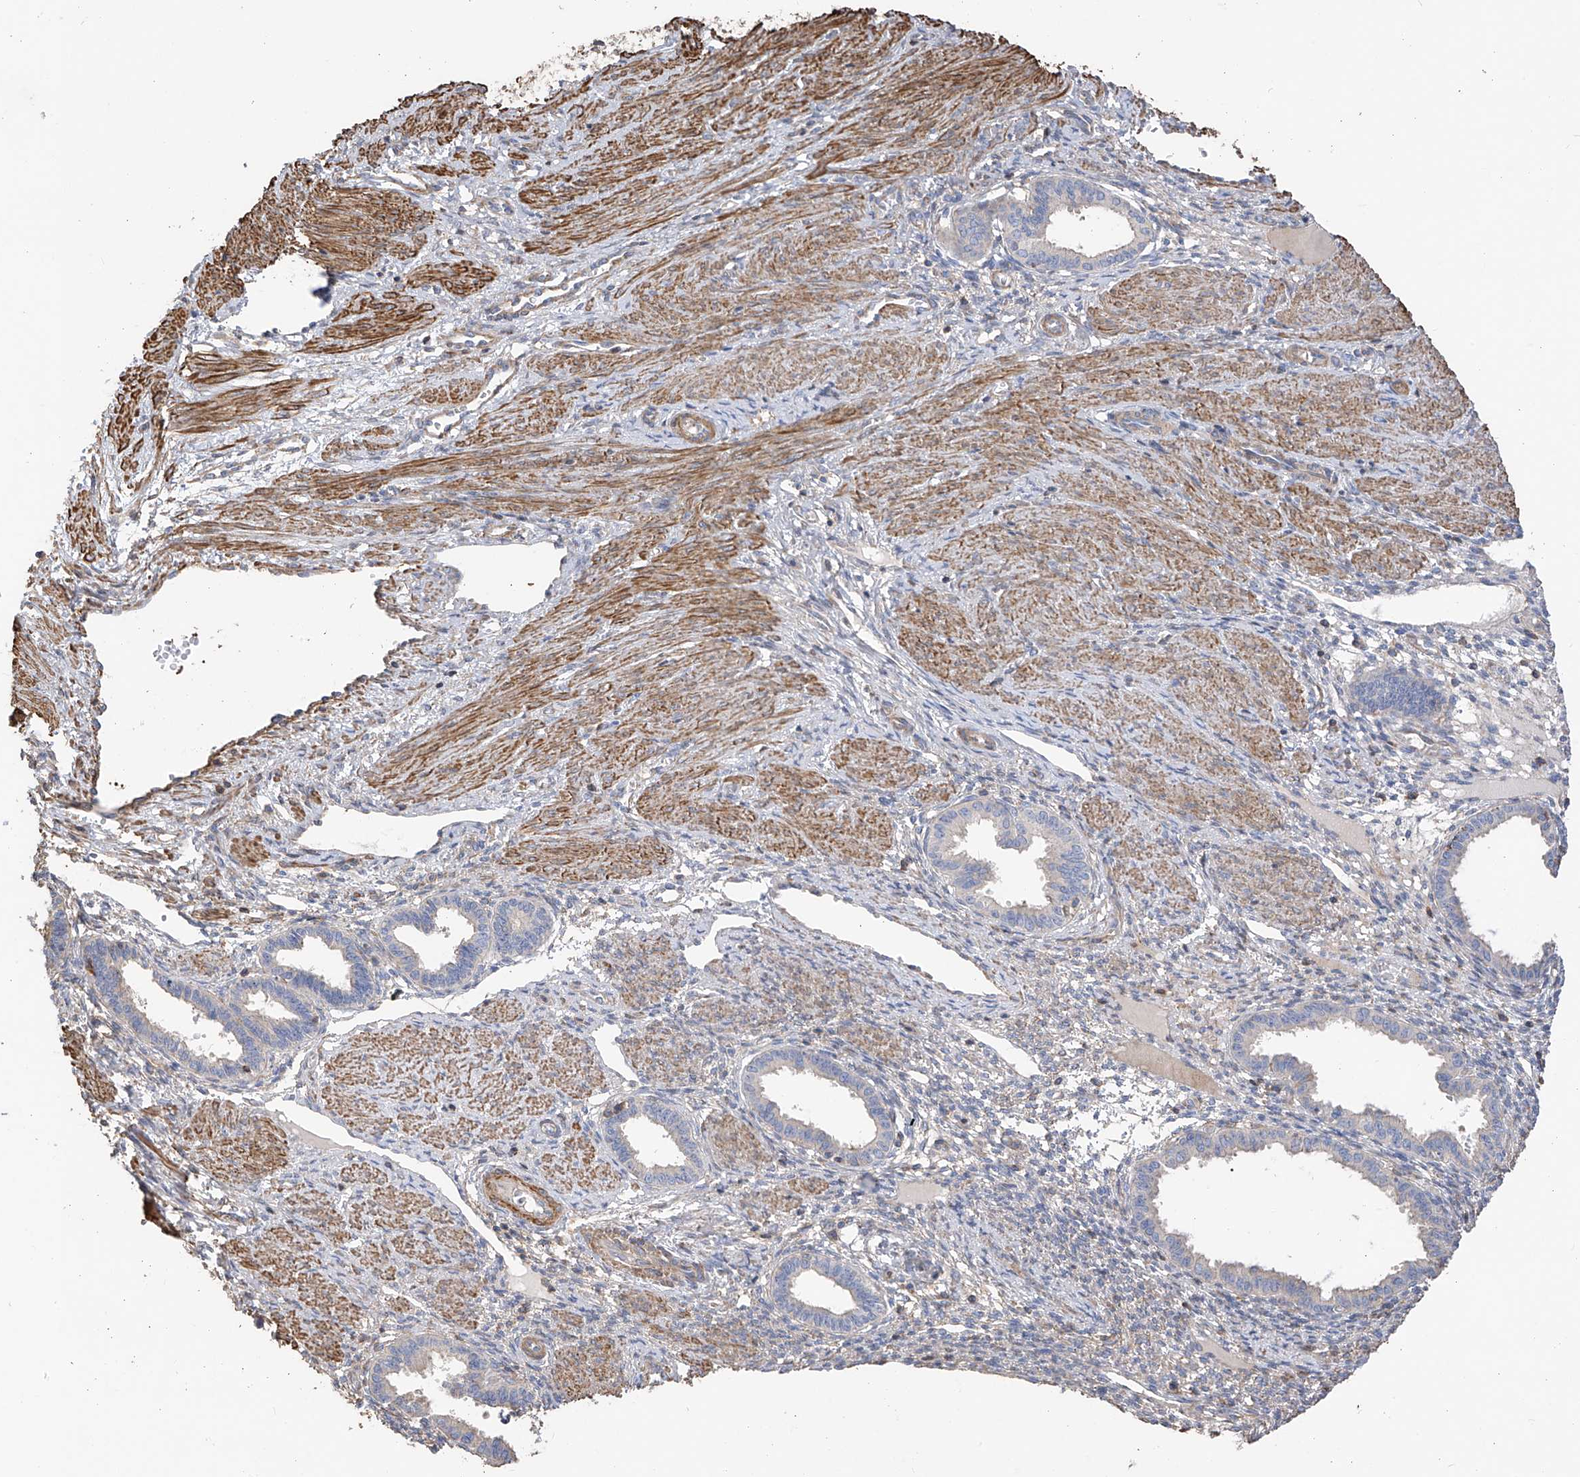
{"staining": {"intensity": "negative", "quantity": "none", "location": "none"}, "tissue": "endometrium", "cell_type": "Cells in endometrial stroma", "image_type": "normal", "snomed": [{"axis": "morphology", "description": "Normal tissue, NOS"}, {"axis": "topography", "description": "Endometrium"}], "caption": "This image is of unremarkable endometrium stained with IHC to label a protein in brown with the nuclei are counter-stained blue. There is no positivity in cells in endometrial stroma. (Immunohistochemistry, brightfield microscopy, high magnification).", "gene": "SLC43A3", "patient": {"sex": "female", "age": 33}}